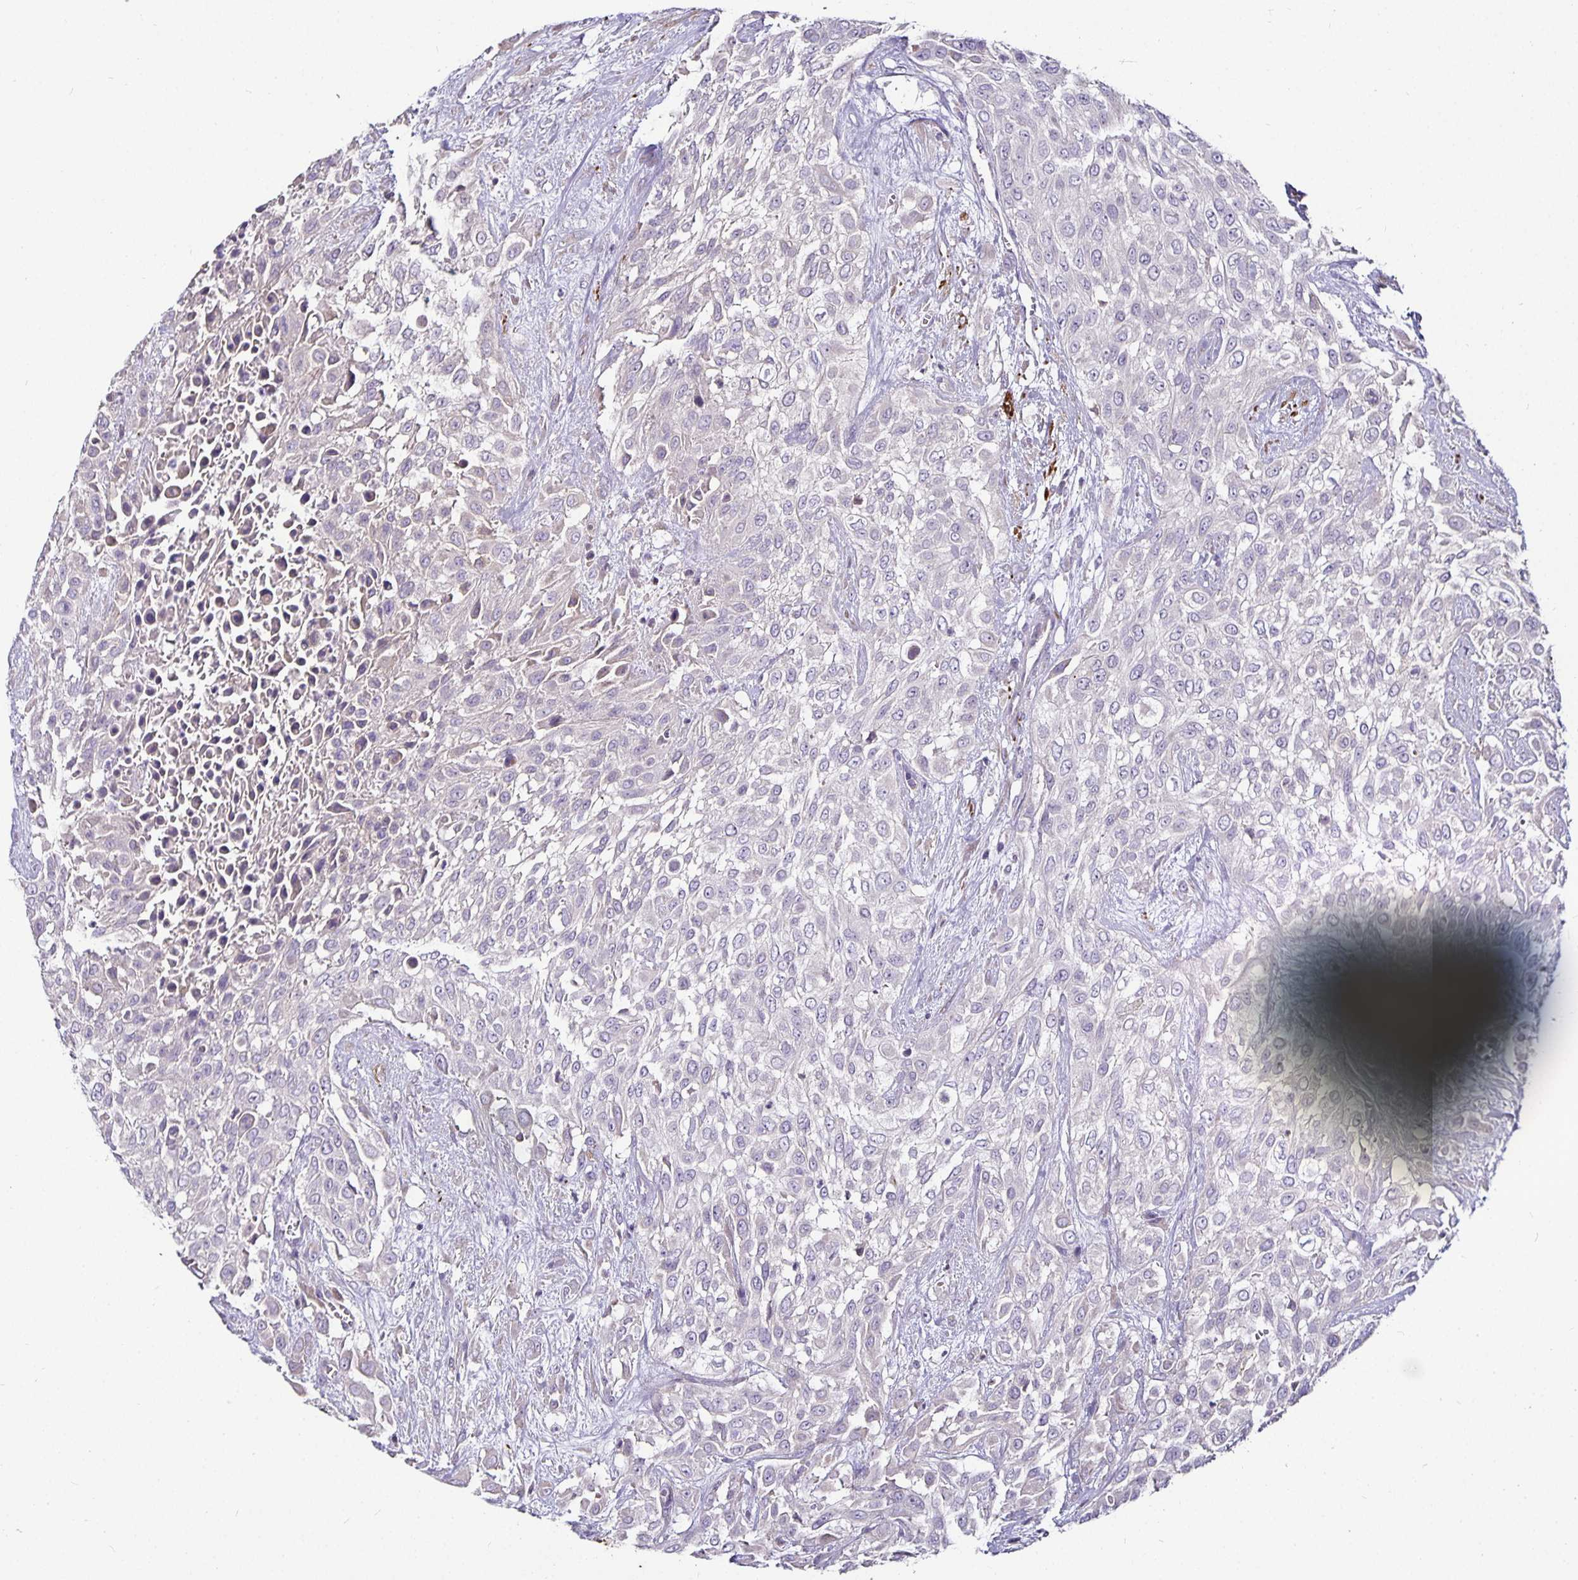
{"staining": {"intensity": "negative", "quantity": "none", "location": "none"}, "tissue": "urothelial cancer", "cell_type": "Tumor cells", "image_type": "cancer", "snomed": [{"axis": "morphology", "description": "Urothelial carcinoma, High grade"}, {"axis": "topography", "description": "Urinary bladder"}], "caption": "Immunohistochemistry (IHC) photomicrograph of neoplastic tissue: high-grade urothelial carcinoma stained with DAB shows no significant protein staining in tumor cells. (IHC, brightfield microscopy, high magnification).", "gene": "CA12", "patient": {"sex": "male", "age": 57}}